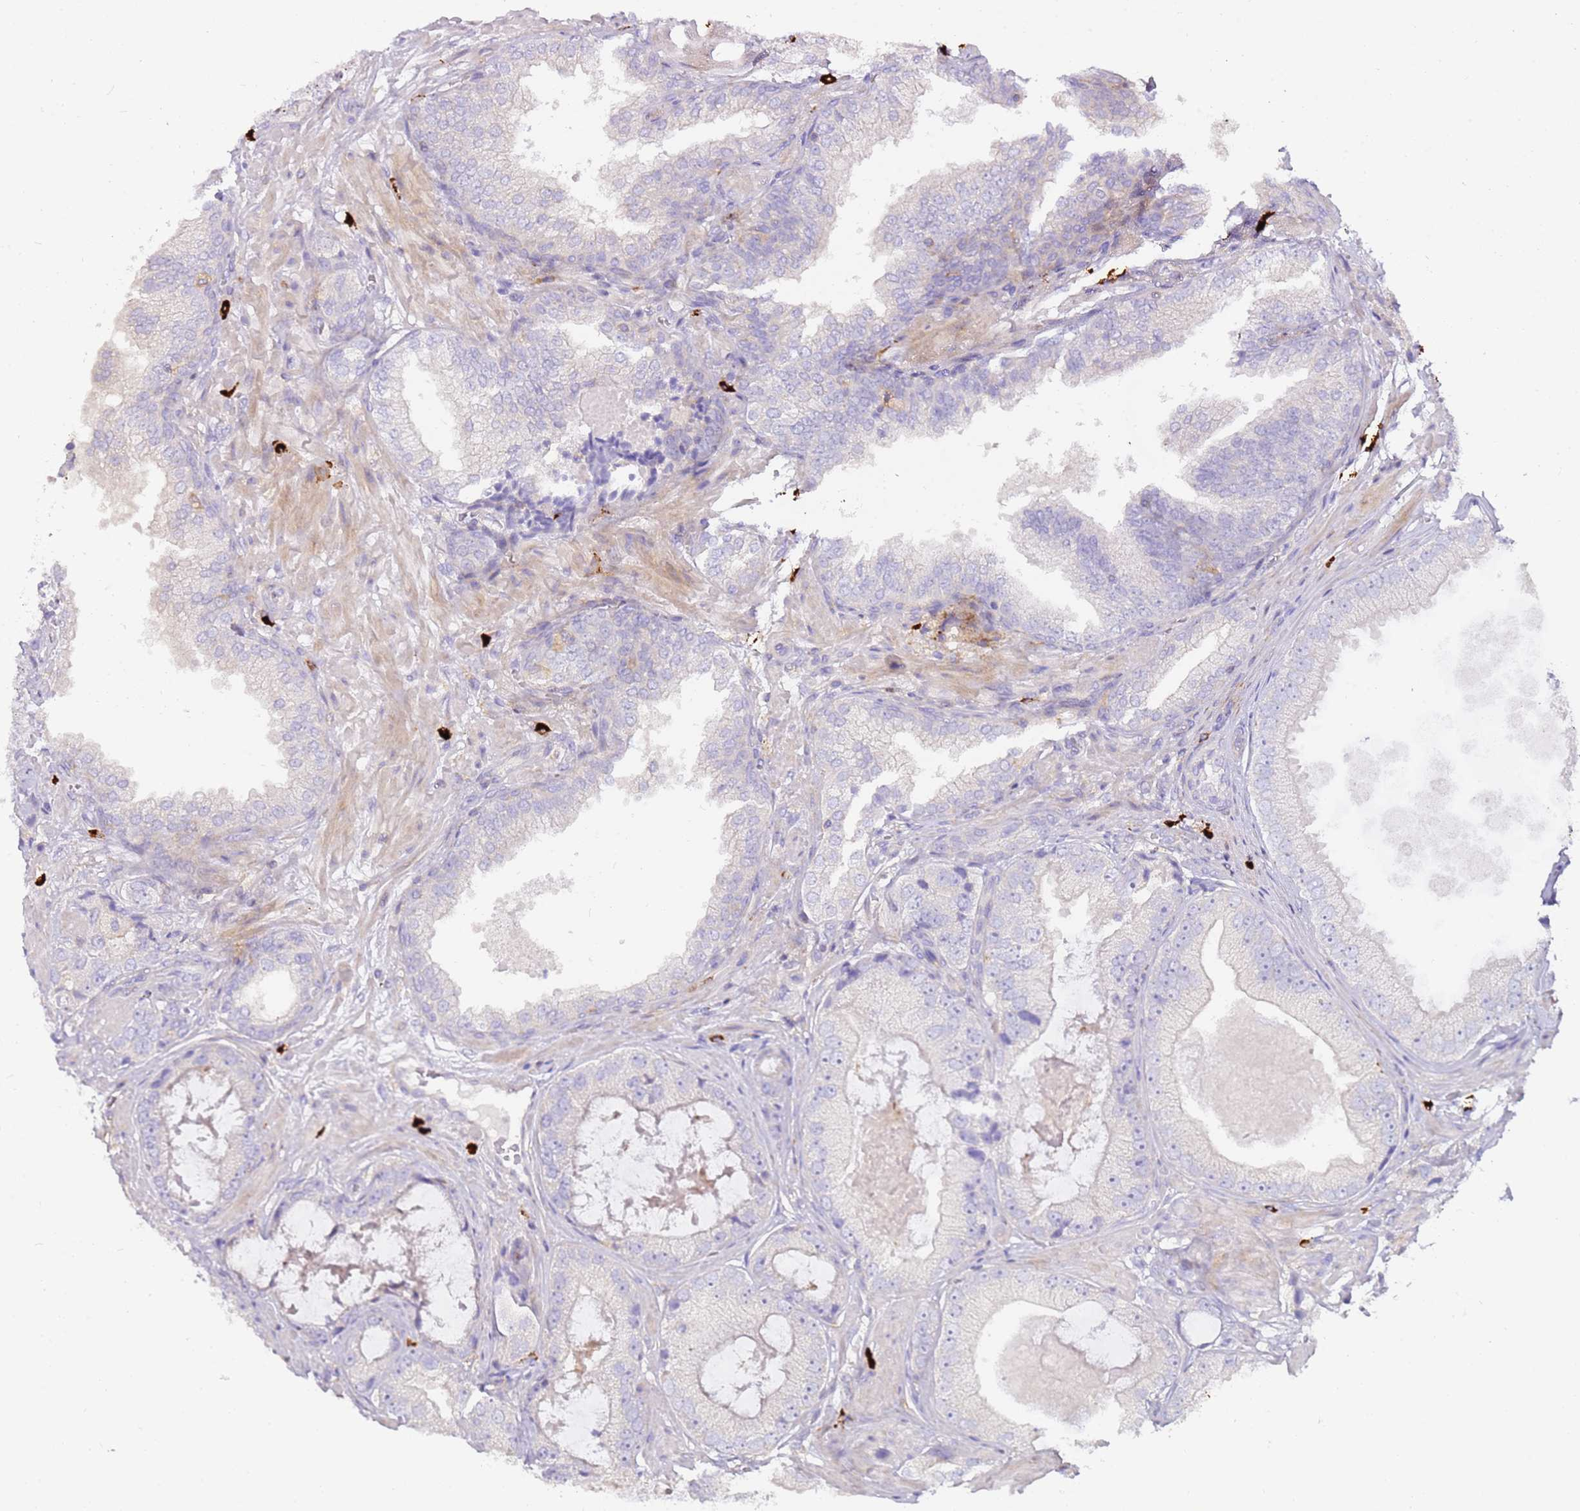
{"staining": {"intensity": "negative", "quantity": "none", "location": "none"}, "tissue": "prostate cancer", "cell_type": "Tumor cells", "image_type": "cancer", "snomed": [{"axis": "morphology", "description": "Adenocarcinoma, High grade"}, {"axis": "topography", "description": "Prostate"}], "caption": "Adenocarcinoma (high-grade) (prostate) was stained to show a protein in brown. There is no significant staining in tumor cells.", "gene": "FPR1", "patient": {"sex": "male", "age": 59}}